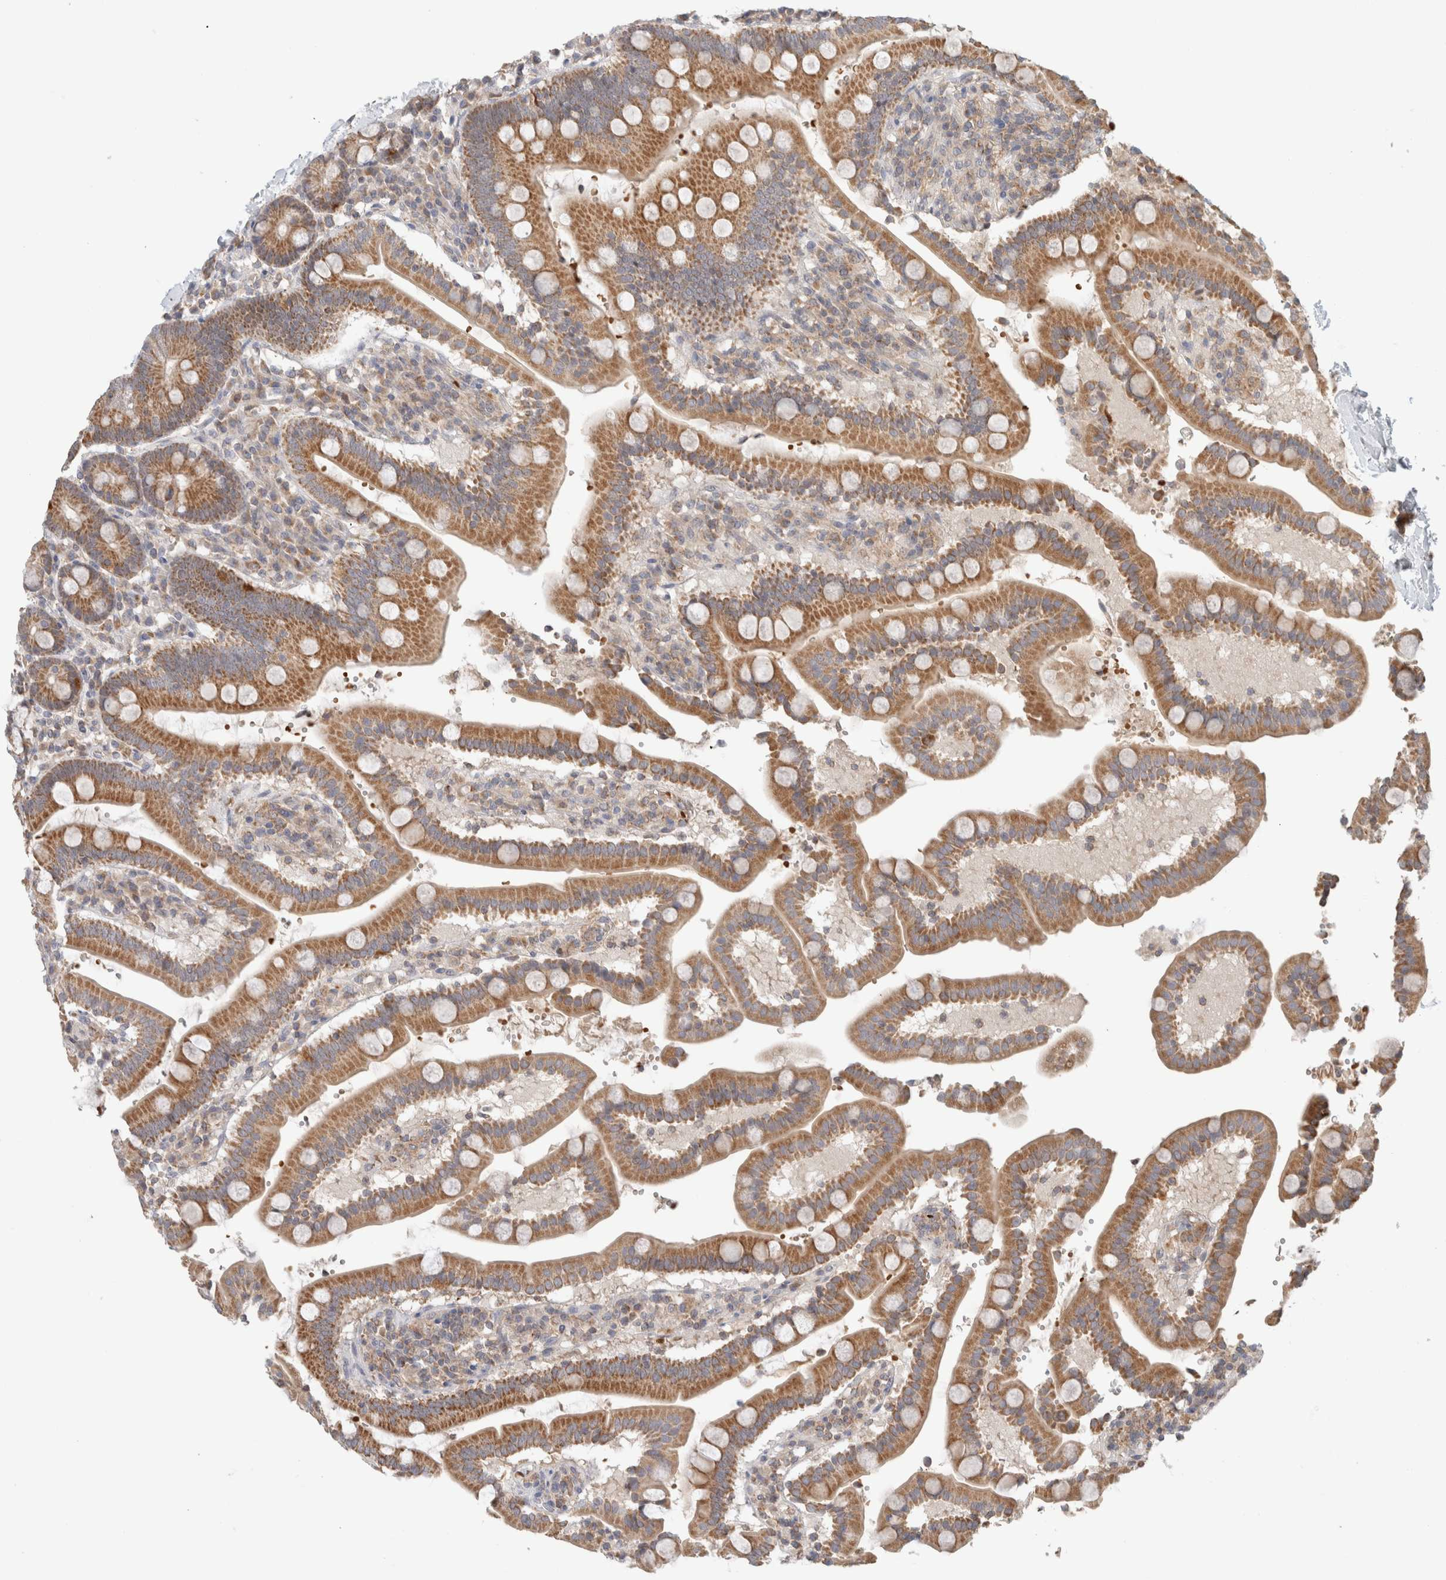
{"staining": {"intensity": "strong", "quantity": ">75%", "location": "cytoplasmic/membranous"}, "tissue": "duodenum", "cell_type": "Glandular cells", "image_type": "normal", "snomed": [{"axis": "morphology", "description": "Normal tissue, NOS"}, {"axis": "topography", "description": "Small intestine, NOS"}], "caption": "Protein staining reveals strong cytoplasmic/membranous positivity in about >75% of glandular cells in unremarkable duodenum. (DAB (3,3'-diaminobenzidine) = brown stain, brightfield microscopy at high magnification).", "gene": "MRM3", "patient": {"sex": "female", "age": 71}}